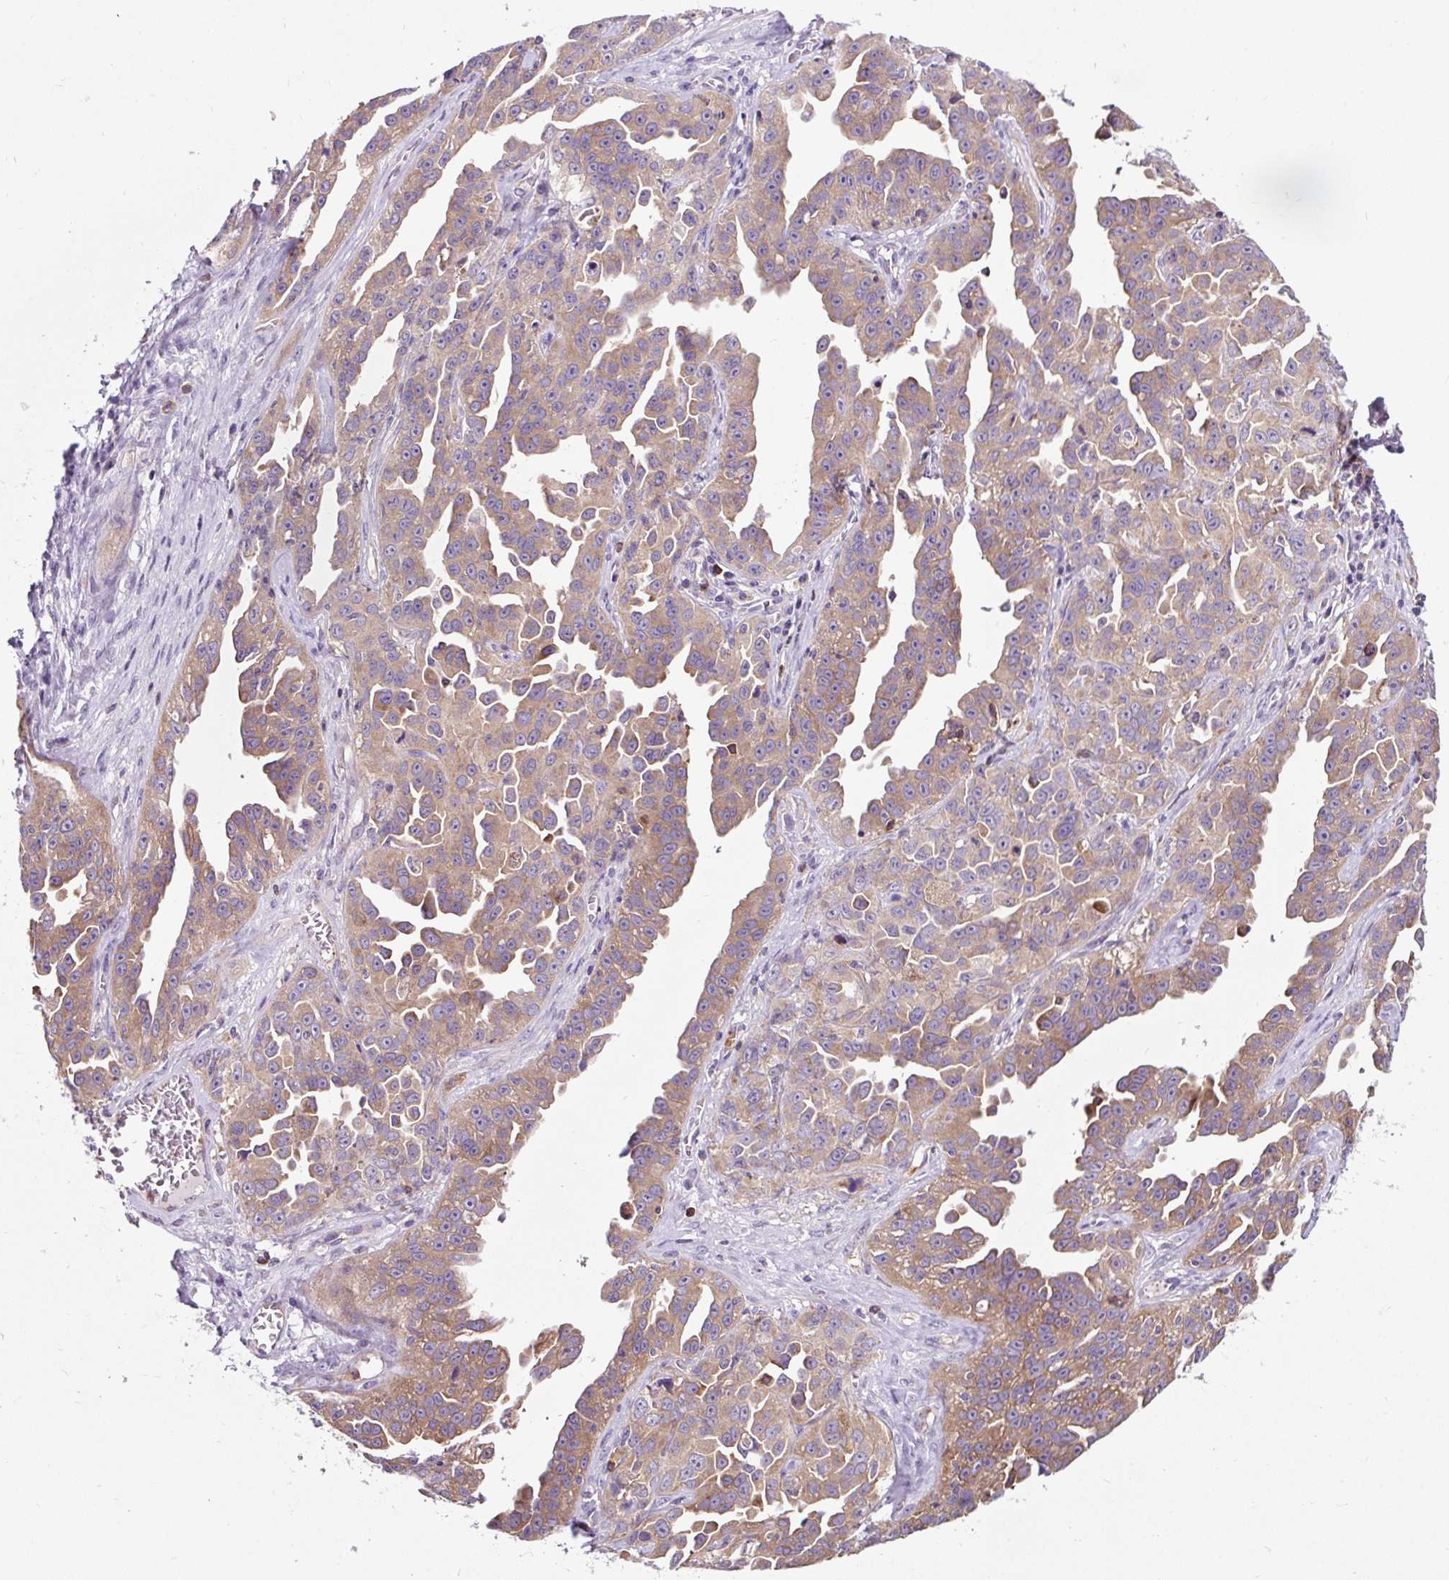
{"staining": {"intensity": "moderate", "quantity": ">75%", "location": "cytoplasmic/membranous"}, "tissue": "ovarian cancer", "cell_type": "Tumor cells", "image_type": "cancer", "snomed": [{"axis": "morphology", "description": "Cystadenocarcinoma, serous, NOS"}, {"axis": "topography", "description": "Ovary"}], "caption": "Ovarian cancer (serous cystadenocarcinoma) stained with DAB immunohistochemistry shows medium levels of moderate cytoplasmic/membranous positivity in about >75% of tumor cells.", "gene": "CISD3", "patient": {"sex": "female", "age": 75}}